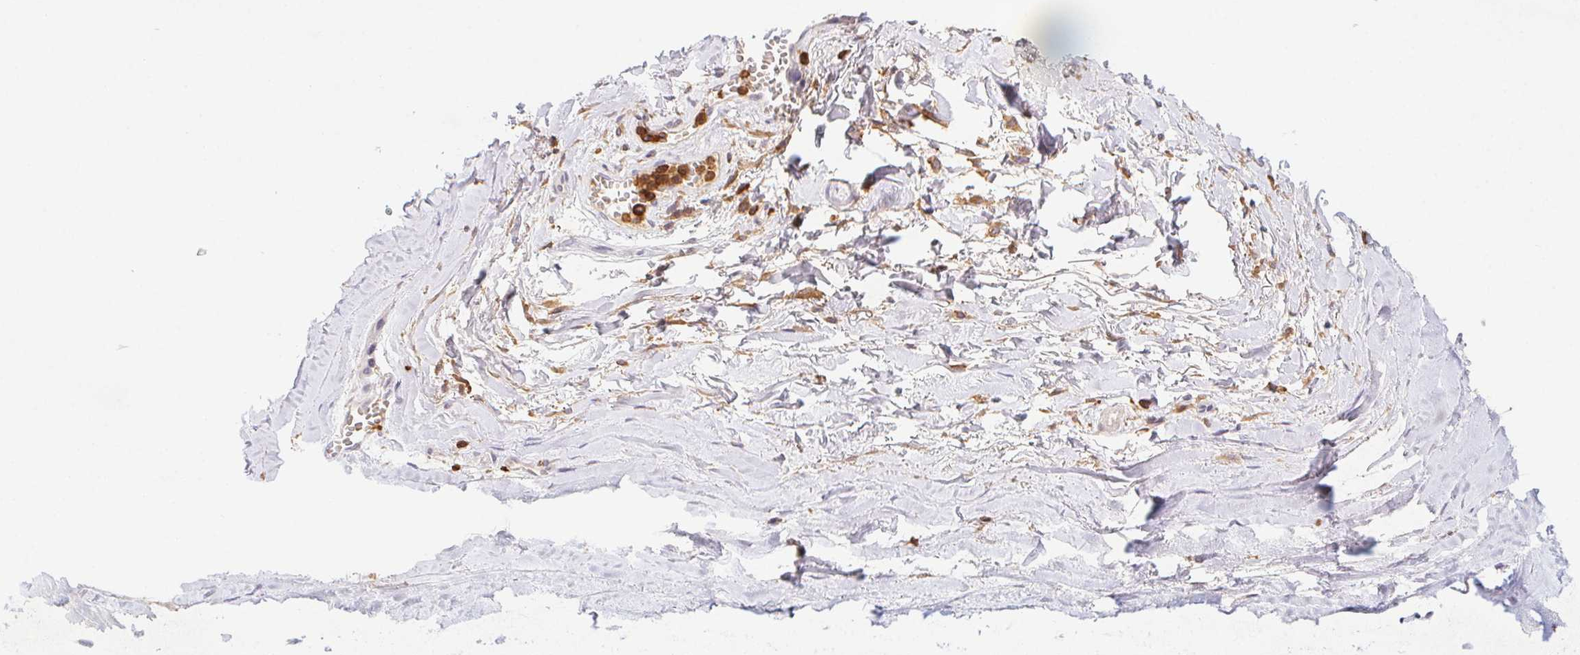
{"staining": {"intensity": "moderate", "quantity": "<25%", "location": "cytoplasmic/membranous"}, "tissue": "soft tissue", "cell_type": "Fibroblasts", "image_type": "normal", "snomed": [{"axis": "morphology", "description": "Normal tissue, NOS"}, {"axis": "topography", "description": "Cartilage tissue"}, {"axis": "topography", "description": "Nasopharynx"}, {"axis": "topography", "description": "Thyroid gland"}], "caption": "About <25% of fibroblasts in normal soft tissue exhibit moderate cytoplasmic/membranous protein expression as visualized by brown immunohistochemical staining.", "gene": "APBB1IP", "patient": {"sex": "male", "age": 63}}